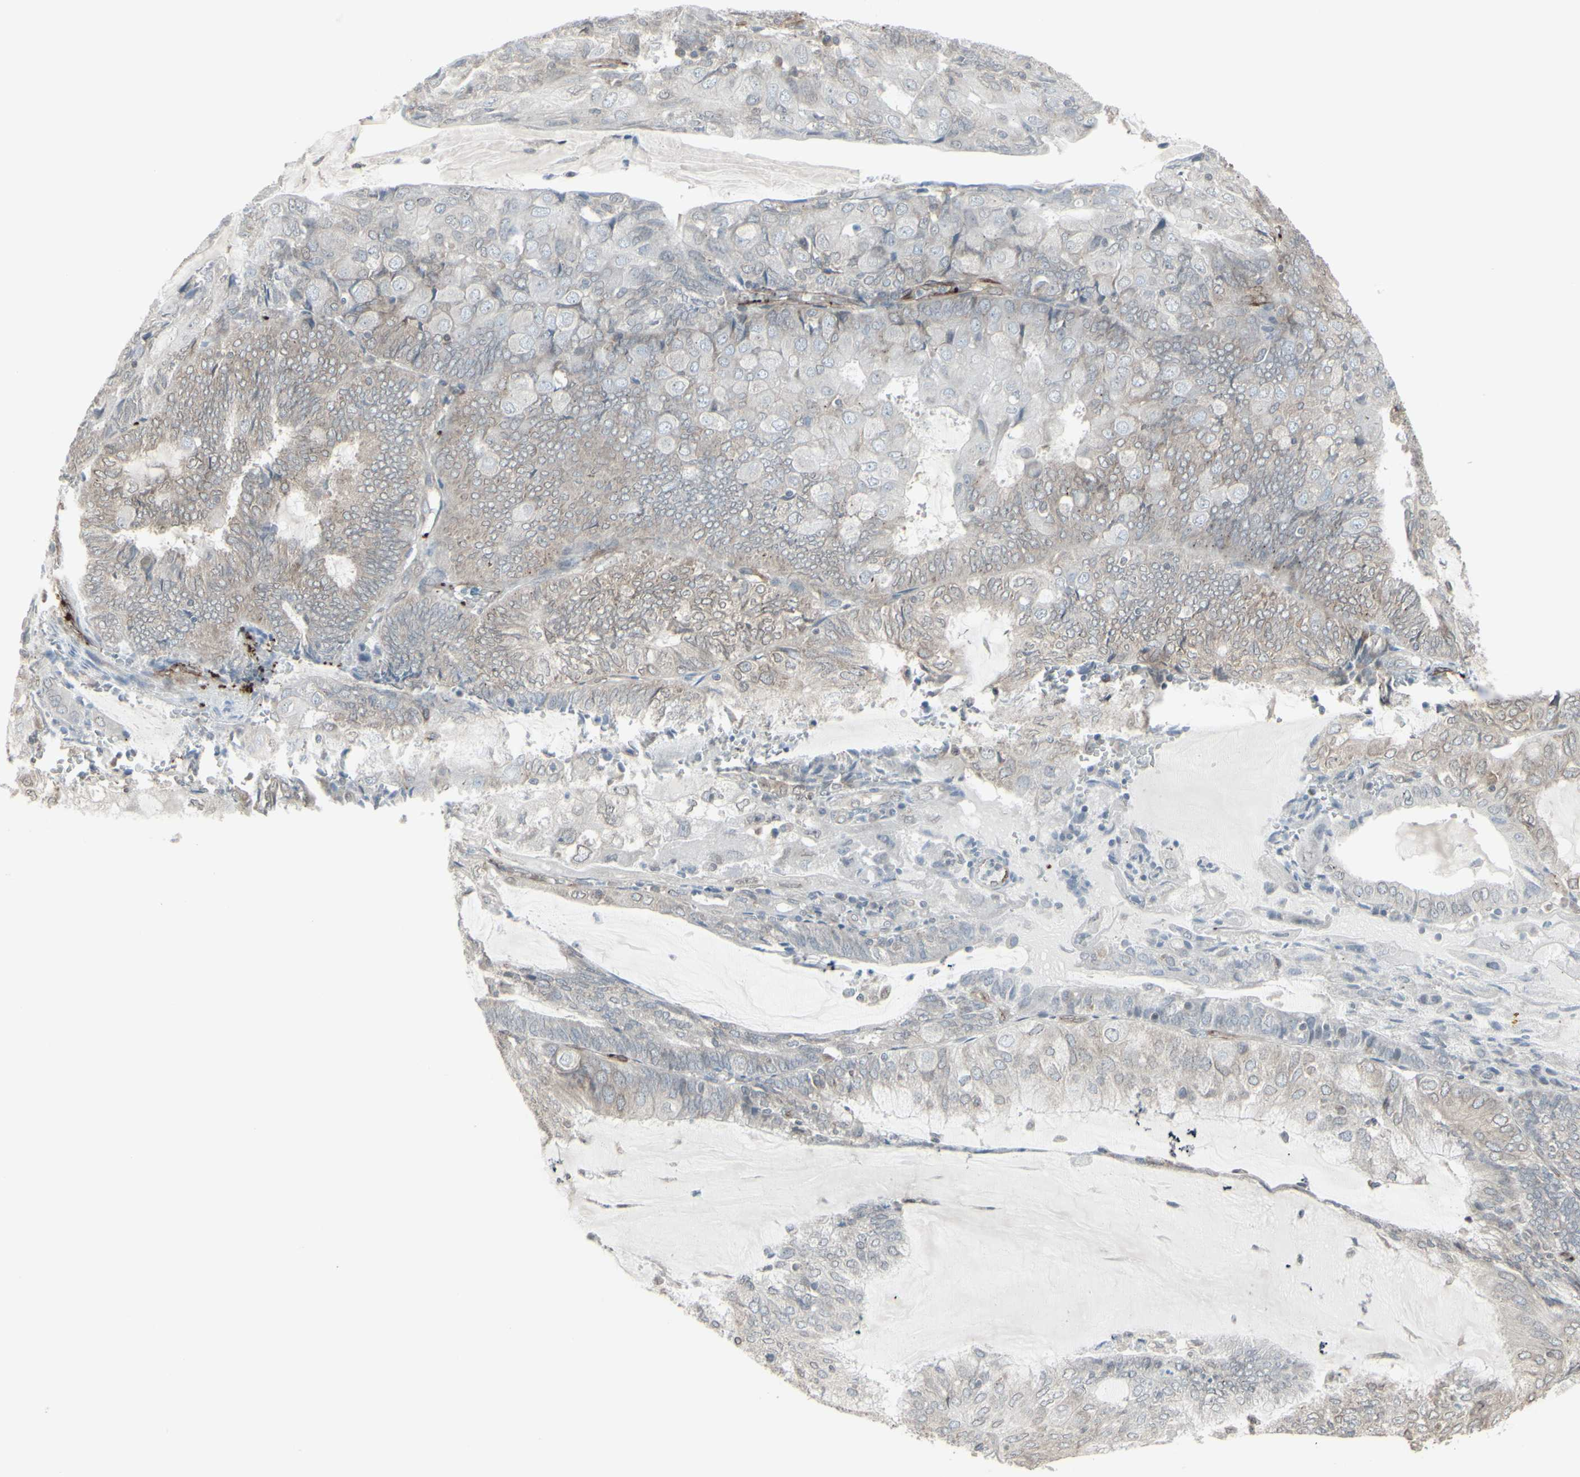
{"staining": {"intensity": "weak", "quantity": ">75%", "location": "cytoplasmic/membranous,nuclear"}, "tissue": "endometrial cancer", "cell_type": "Tumor cells", "image_type": "cancer", "snomed": [{"axis": "morphology", "description": "Adenocarcinoma, NOS"}, {"axis": "topography", "description": "Endometrium"}], "caption": "Endometrial cancer stained with a brown dye shows weak cytoplasmic/membranous and nuclear positive staining in about >75% of tumor cells.", "gene": "DTX3L", "patient": {"sex": "female", "age": 81}}